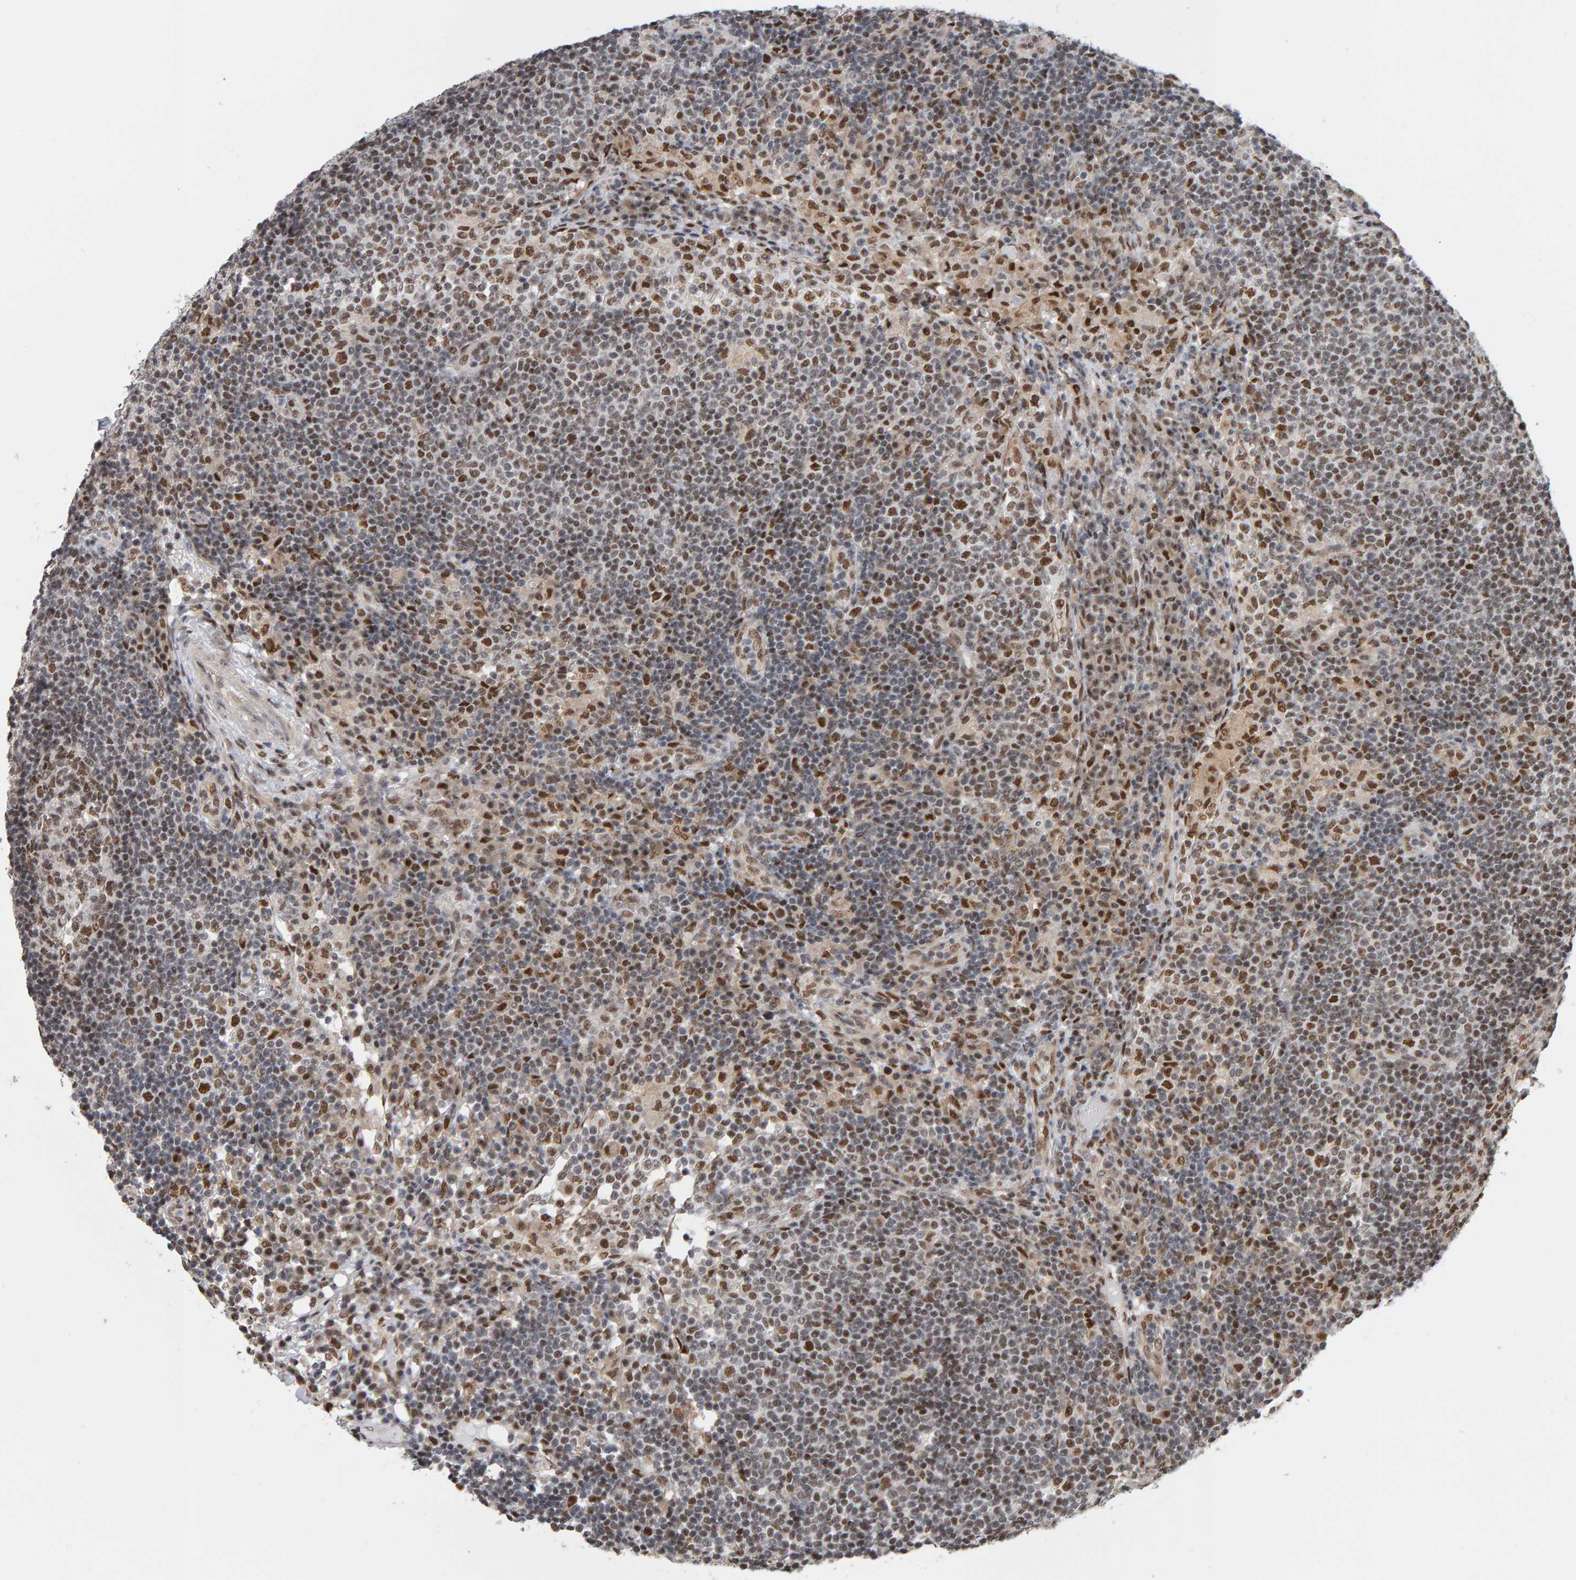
{"staining": {"intensity": "moderate", "quantity": ">75%", "location": "nuclear"}, "tissue": "lymph node", "cell_type": "Germinal center cells", "image_type": "normal", "snomed": [{"axis": "morphology", "description": "Normal tissue, NOS"}, {"axis": "topography", "description": "Lymph node"}], "caption": "Germinal center cells show moderate nuclear staining in approximately >75% of cells in benign lymph node.", "gene": "ATF7IP", "patient": {"sex": "female", "age": 53}}